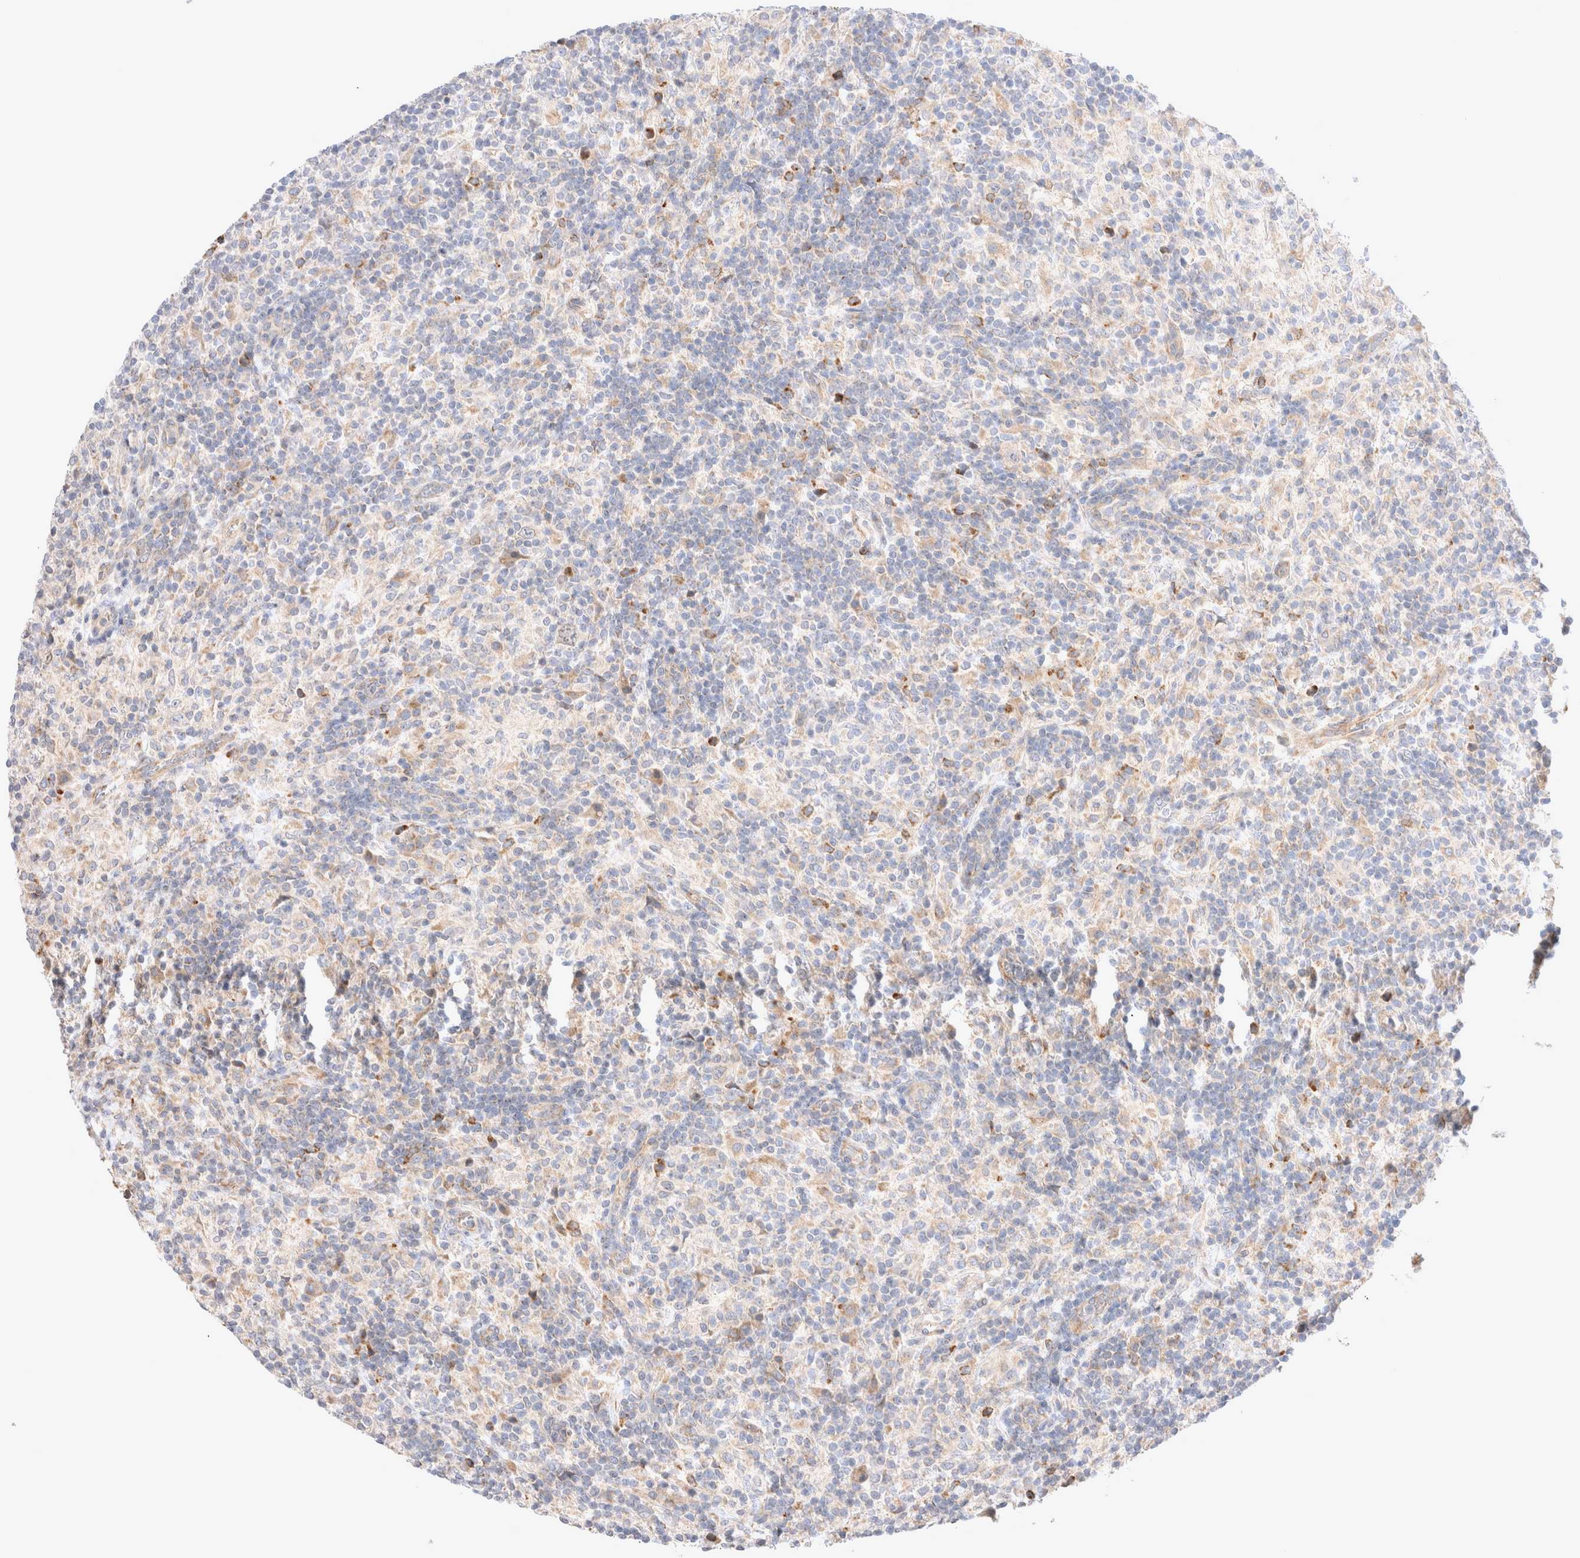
{"staining": {"intensity": "weak", "quantity": "<25%", "location": "cytoplasmic/membranous"}, "tissue": "lymphoma", "cell_type": "Tumor cells", "image_type": "cancer", "snomed": [{"axis": "morphology", "description": "Hodgkin's disease, NOS"}, {"axis": "topography", "description": "Lymph node"}], "caption": "Micrograph shows no protein positivity in tumor cells of lymphoma tissue.", "gene": "NPC1", "patient": {"sex": "male", "age": 70}}